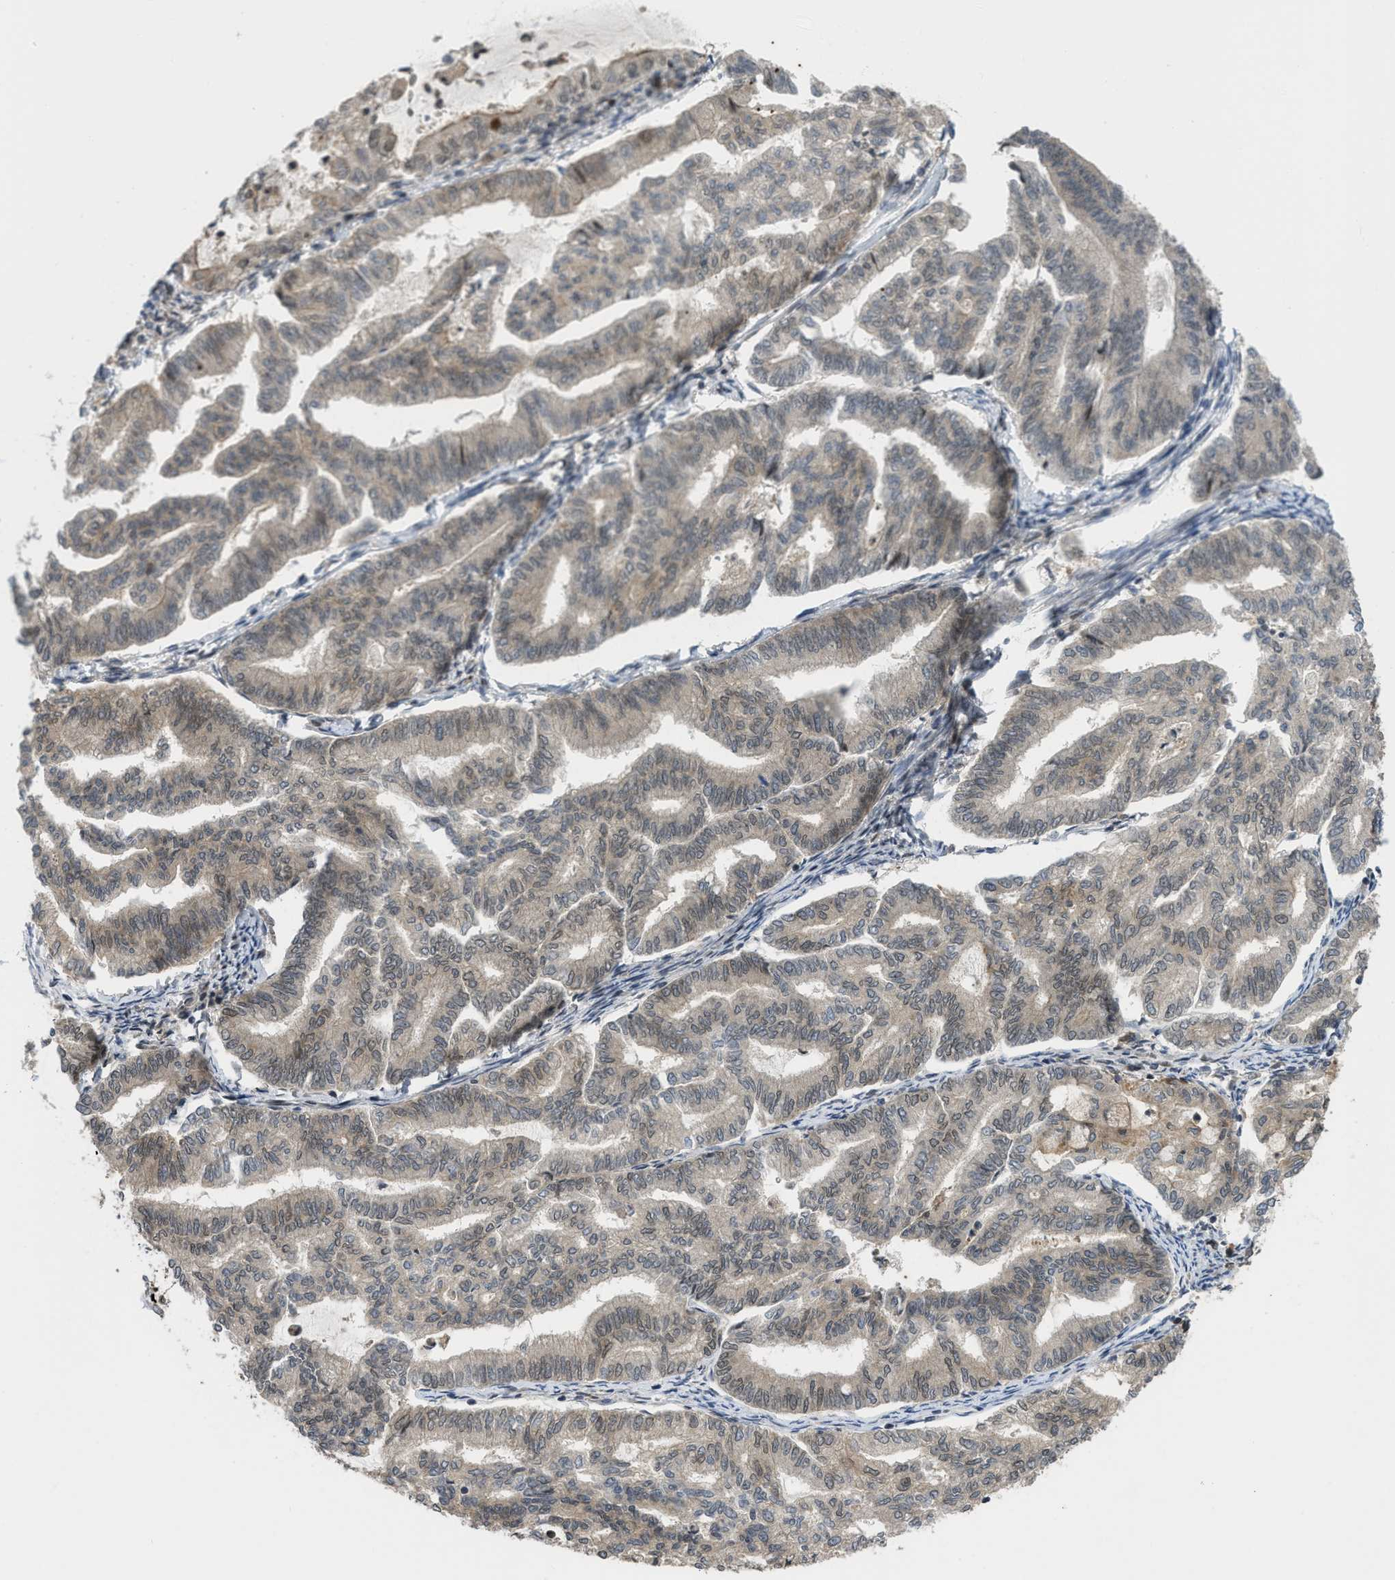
{"staining": {"intensity": "weak", "quantity": ">75%", "location": "cytoplasmic/membranous"}, "tissue": "endometrial cancer", "cell_type": "Tumor cells", "image_type": "cancer", "snomed": [{"axis": "morphology", "description": "Adenocarcinoma, NOS"}, {"axis": "topography", "description": "Endometrium"}], "caption": "Endometrial cancer stained for a protein shows weak cytoplasmic/membranous positivity in tumor cells.", "gene": "DNAJC28", "patient": {"sex": "female", "age": 79}}